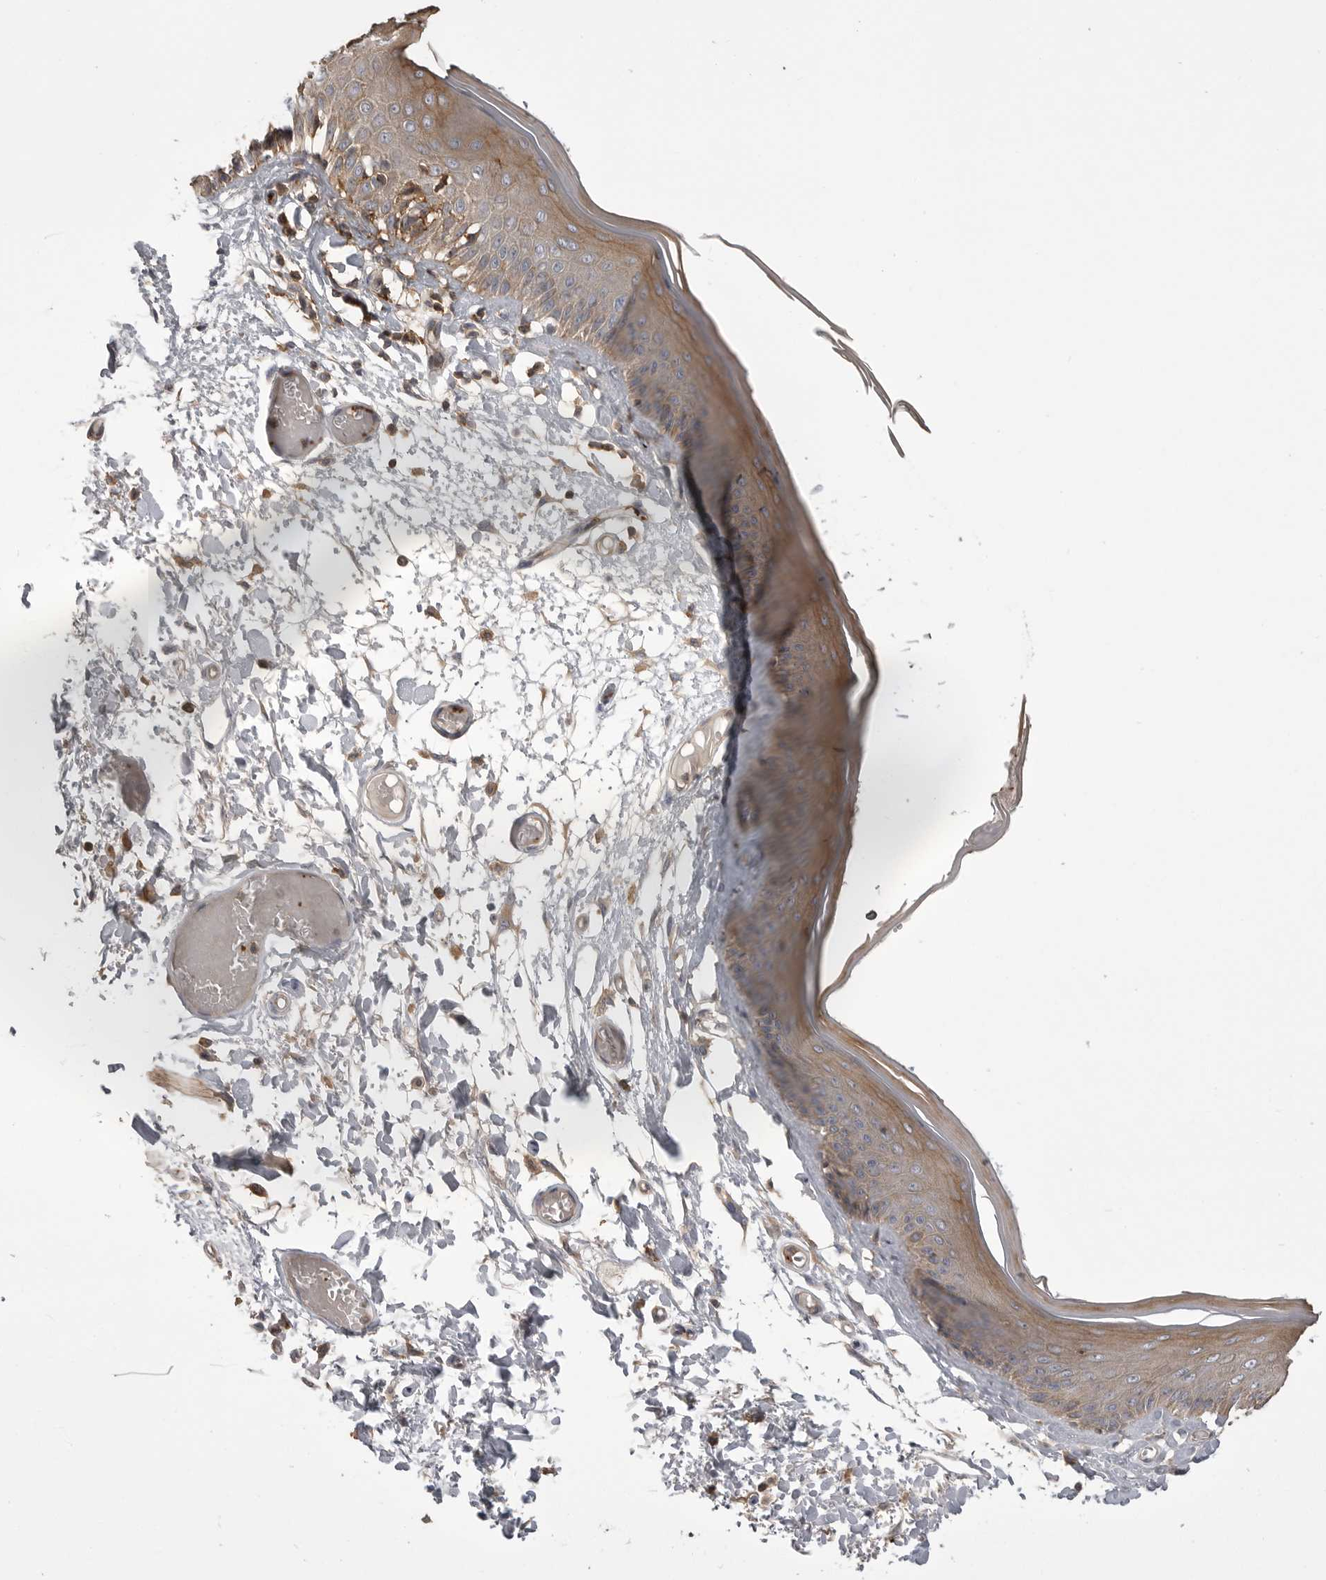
{"staining": {"intensity": "moderate", "quantity": ">75%", "location": "cytoplasmic/membranous"}, "tissue": "skin", "cell_type": "Epidermal cells", "image_type": "normal", "snomed": [{"axis": "morphology", "description": "Normal tissue, NOS"}, {"axis": "topography", "description": "Vulva"}], "caption": "Skin stained with a brown dye exhibits moderate cytoplasmic/membranous positive positivity in about >75% of epidermal cells.", "gene": "CMTM6", "patient": {"sex": "female", "age": 73}}